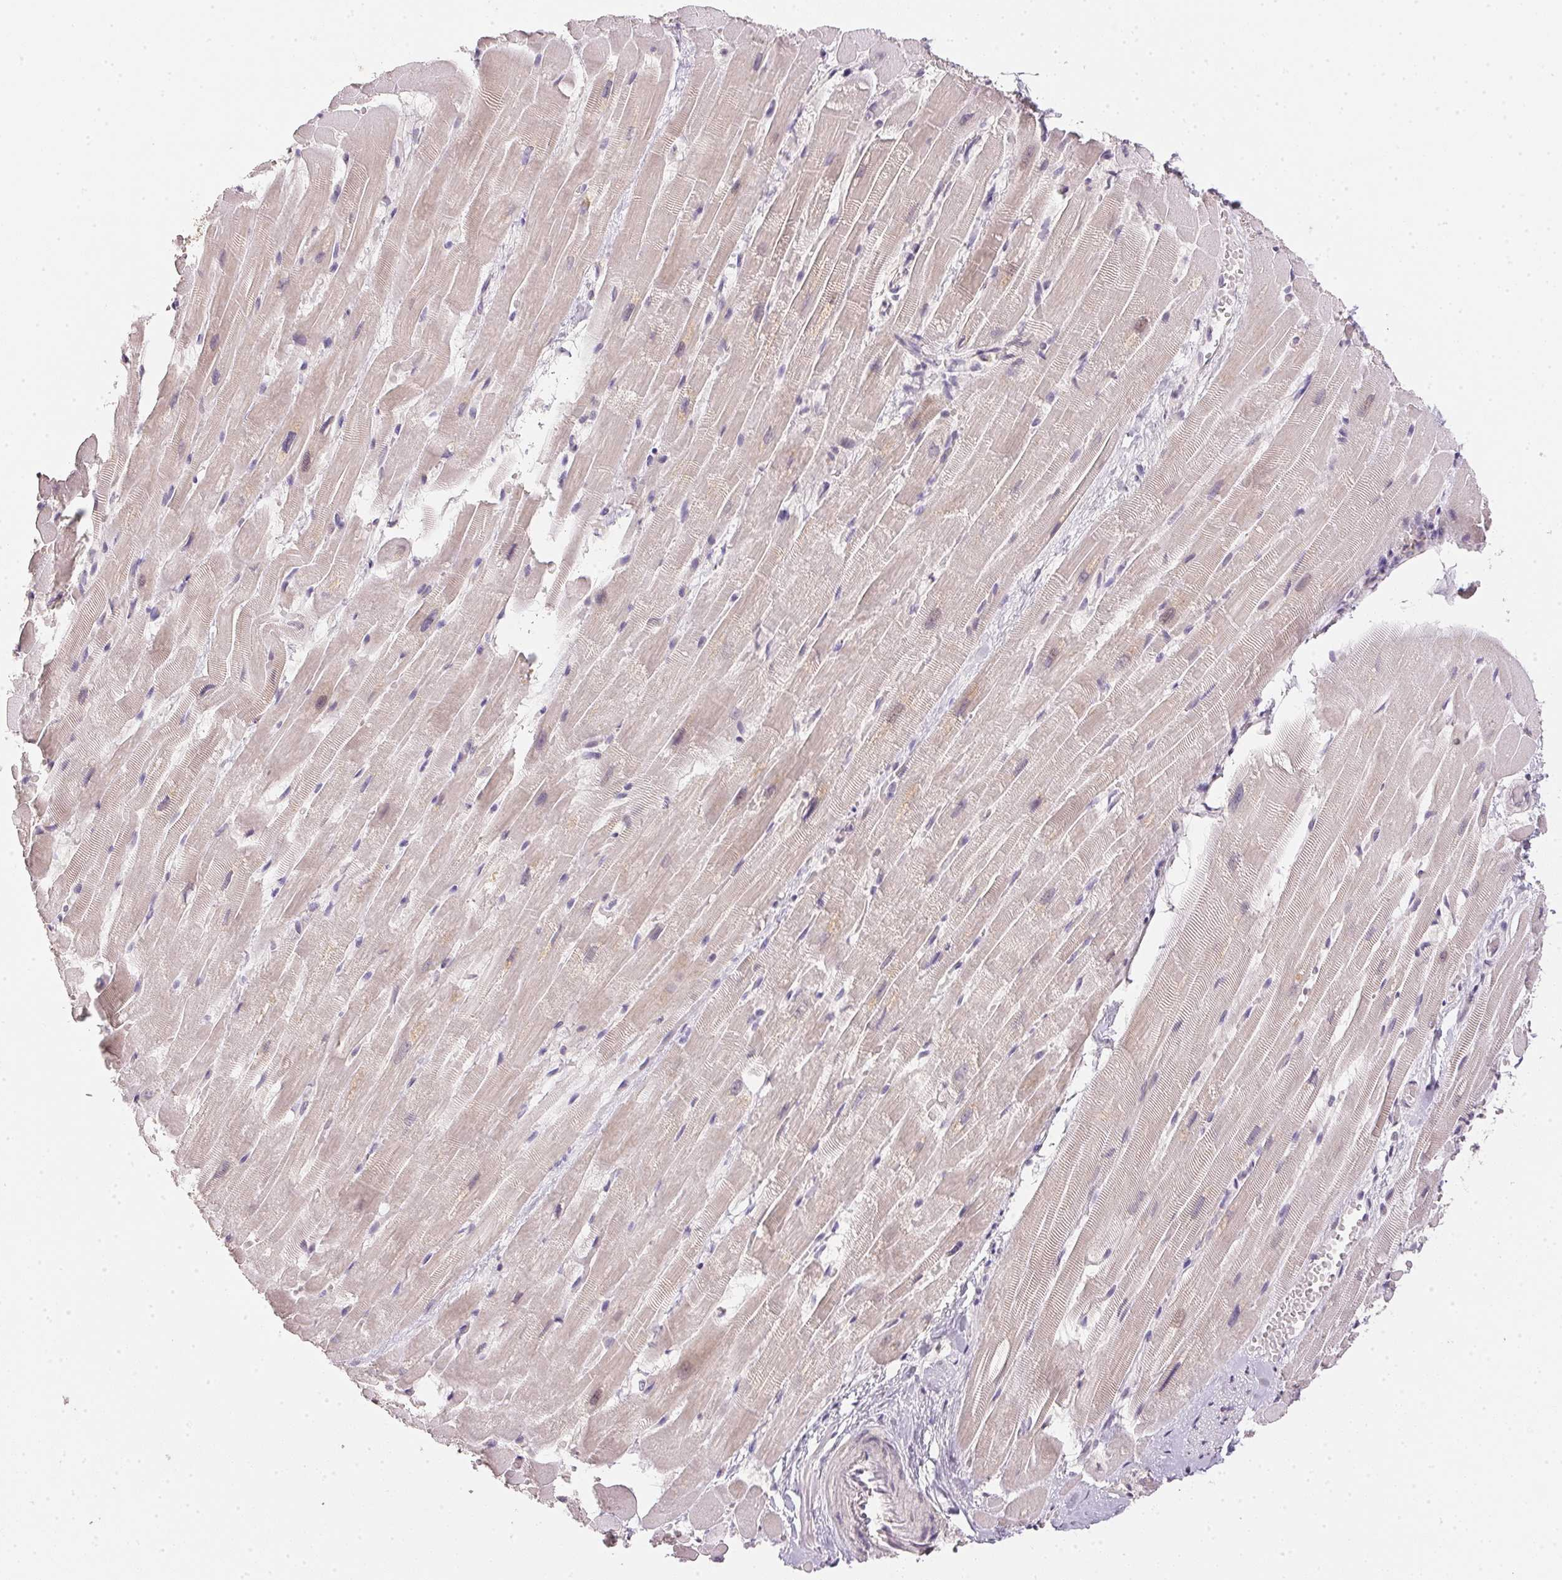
{"staining": {"intensity": "weak", "quantity": "<25%", "location": "cytoplasmic/membranous"}, "tissue": "heart muscle", "cell_type": "Cardiomyocytes", "image_type": "normal", "snomed": [{"axis": "morphology", "description": "Normal tissue, NOS"}, {"axis": "topography", "description": "Heart"}], "caption": "Immunohistochemistry (IHC) photomicrograph of unremarkable heart muscle: heart muscle stained with DAB reveals no significant protein staining in cardiomyocytes.", "gene": "POLR3G", "patient": {"sex": "male", "age": 37}}